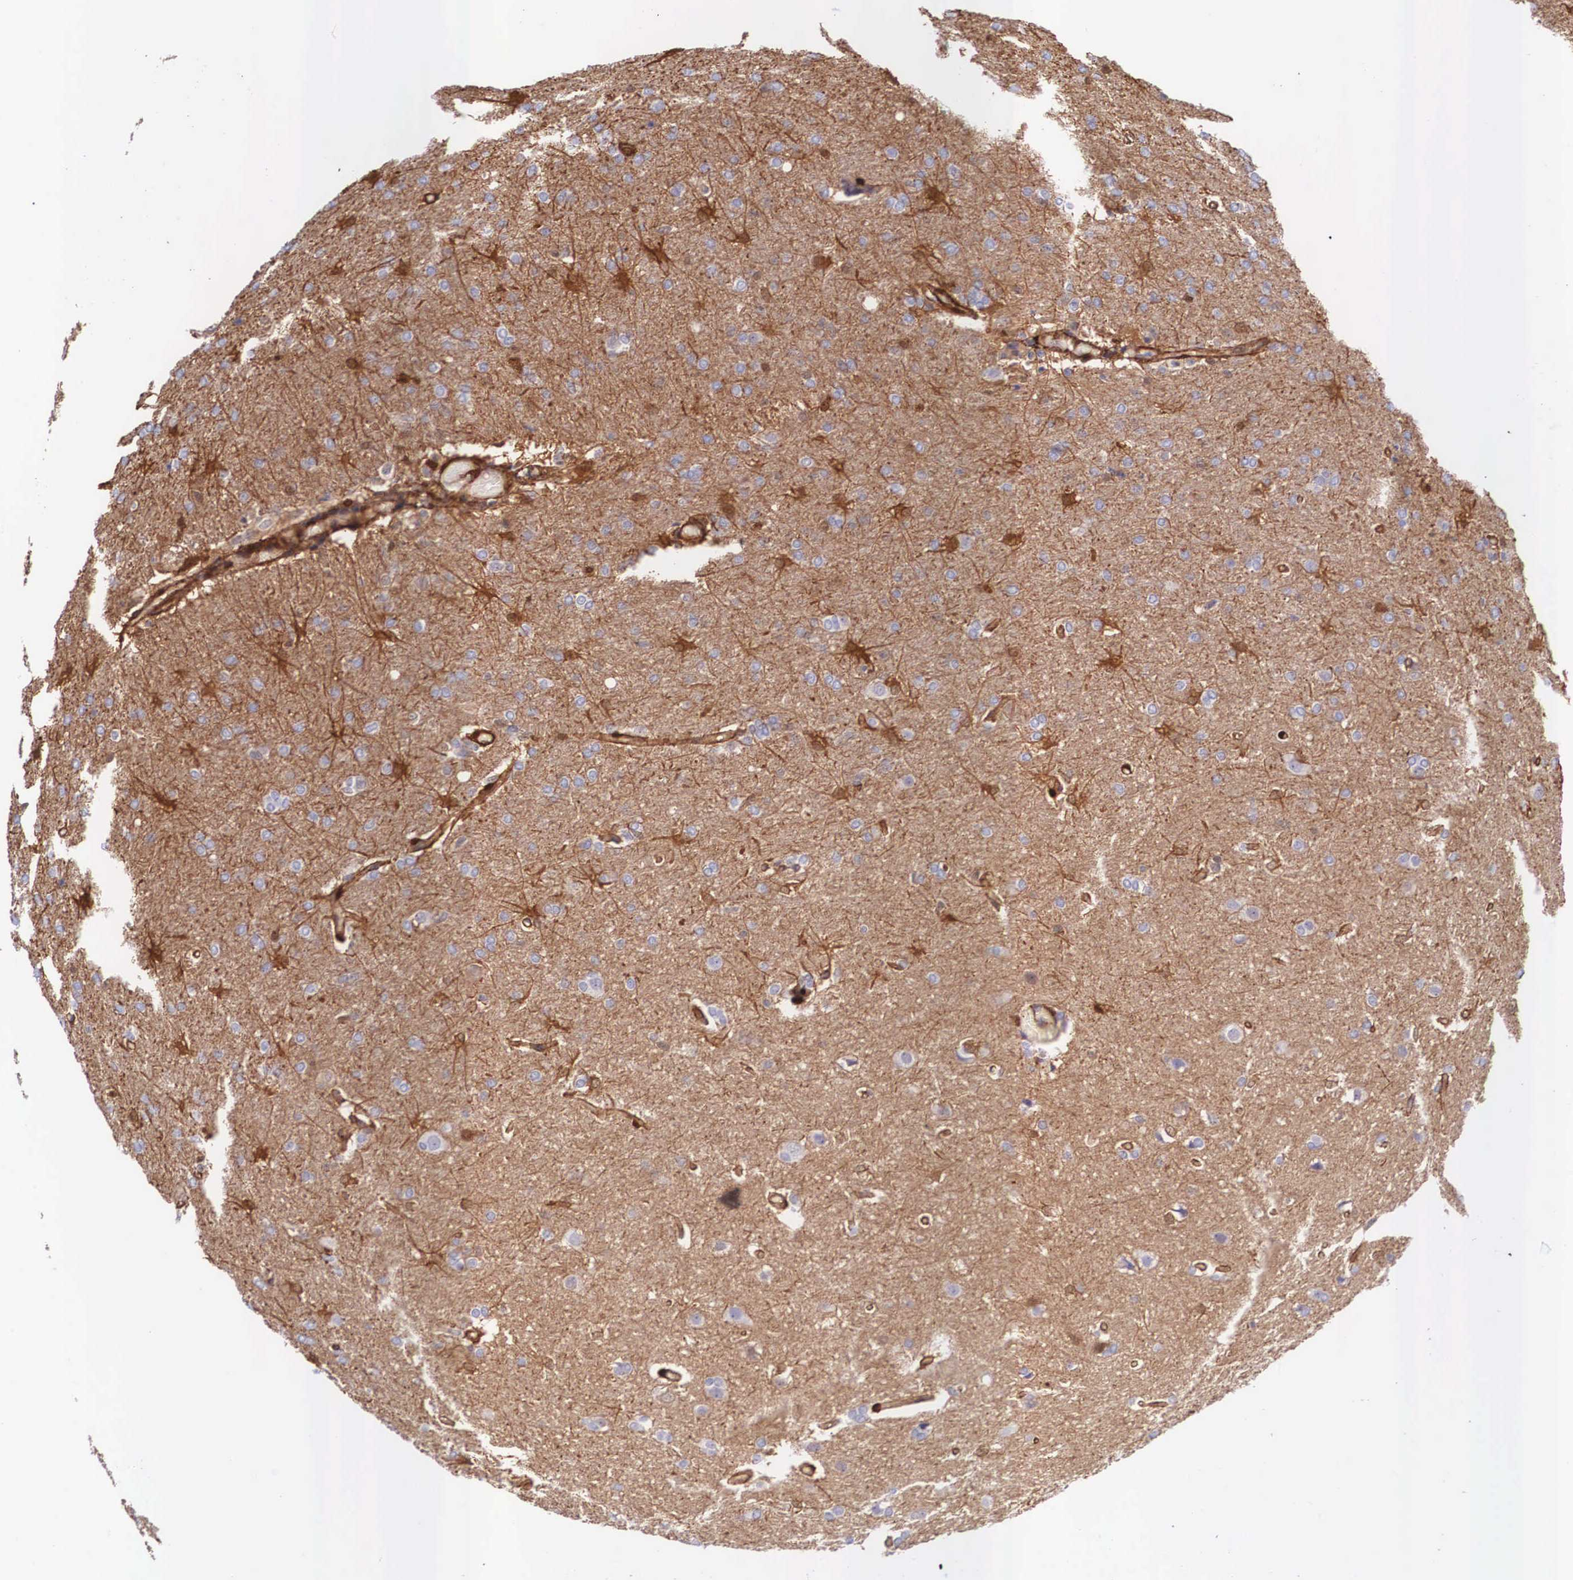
{"staining": {"intensity": "weak", "quantity": "<25%", "location": "cytoplasmic/membranous"}, "tissue": "glioma", "cell_type": "Tumor cells", "image_type": "cancer", "snomed": [{"axis": "morphology", "description": "Glioma, malignant, High grade"}, {"axis": "topography", "description": "Brain"}], "caption": "Immunohistochemistry (IHC) of malignant glioma (high-grade) exhibits no positivity in tumor cells. (DAB (3,3'-diaminobenzidine) IHC, high magnification).", "gene": "LGALS1", "patient": {"sex": "male", "age": 68}}